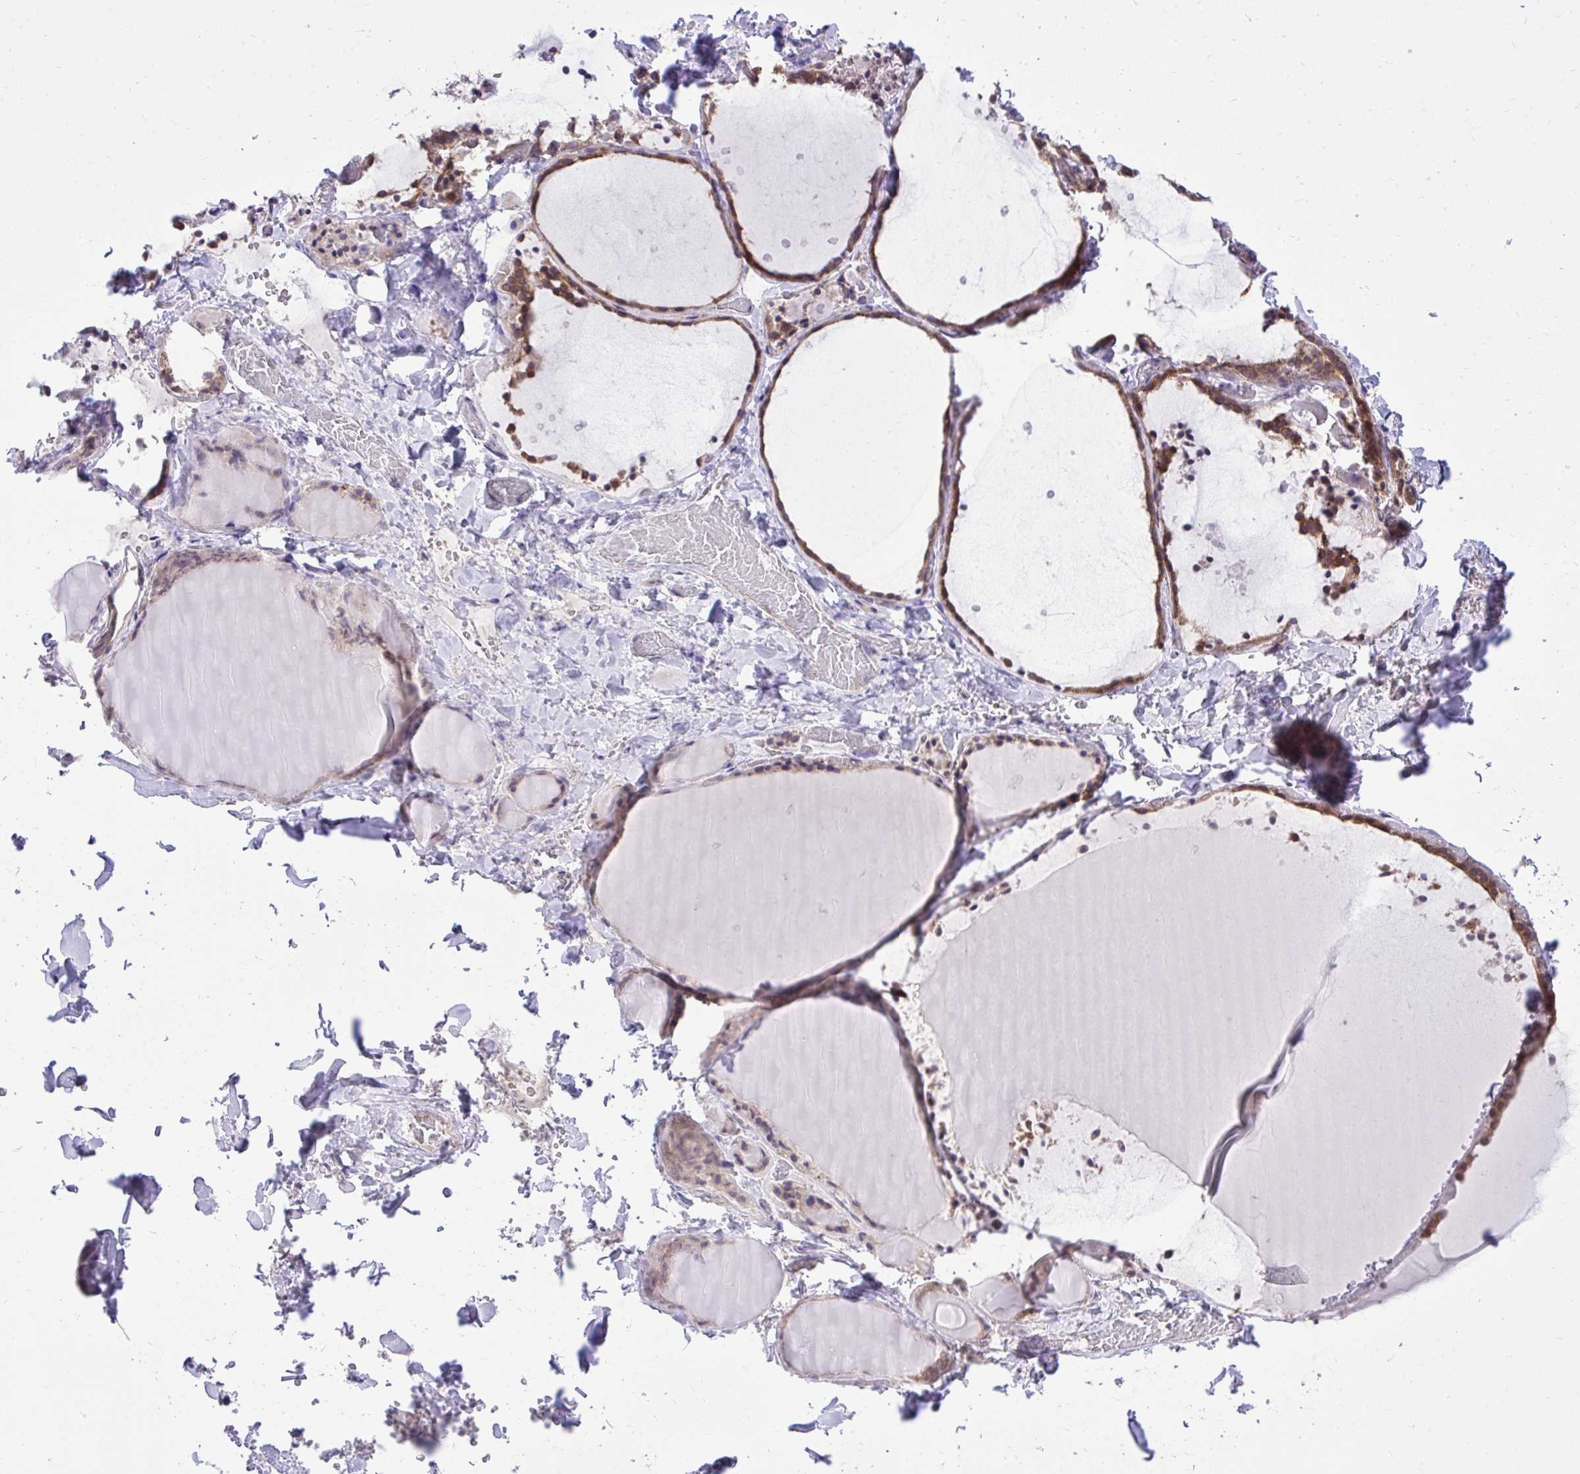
{"staining": {"intensity": "moderate", "quantity": ">75%", "location": "cytoplasmic/membranous,nuclear"}, "tissue": "thyroid gland", "cell_type": "Glandular cells", "image_type": "normal", "snomed": [{"axis": "morphology", "description": "Normal tissue, NOS"}, {"axis": "topography", "description": "Thyroid gland"}], "caption": "There is medium levels of moderate cytoplasmic/membranous,nuclear expression in glandular cells of benign thyroid gland, as demonstrated by immunohistochemical staining (brown color).", "gene": "CEACAM18", "patient": {"sex": "female", "age": 36}}